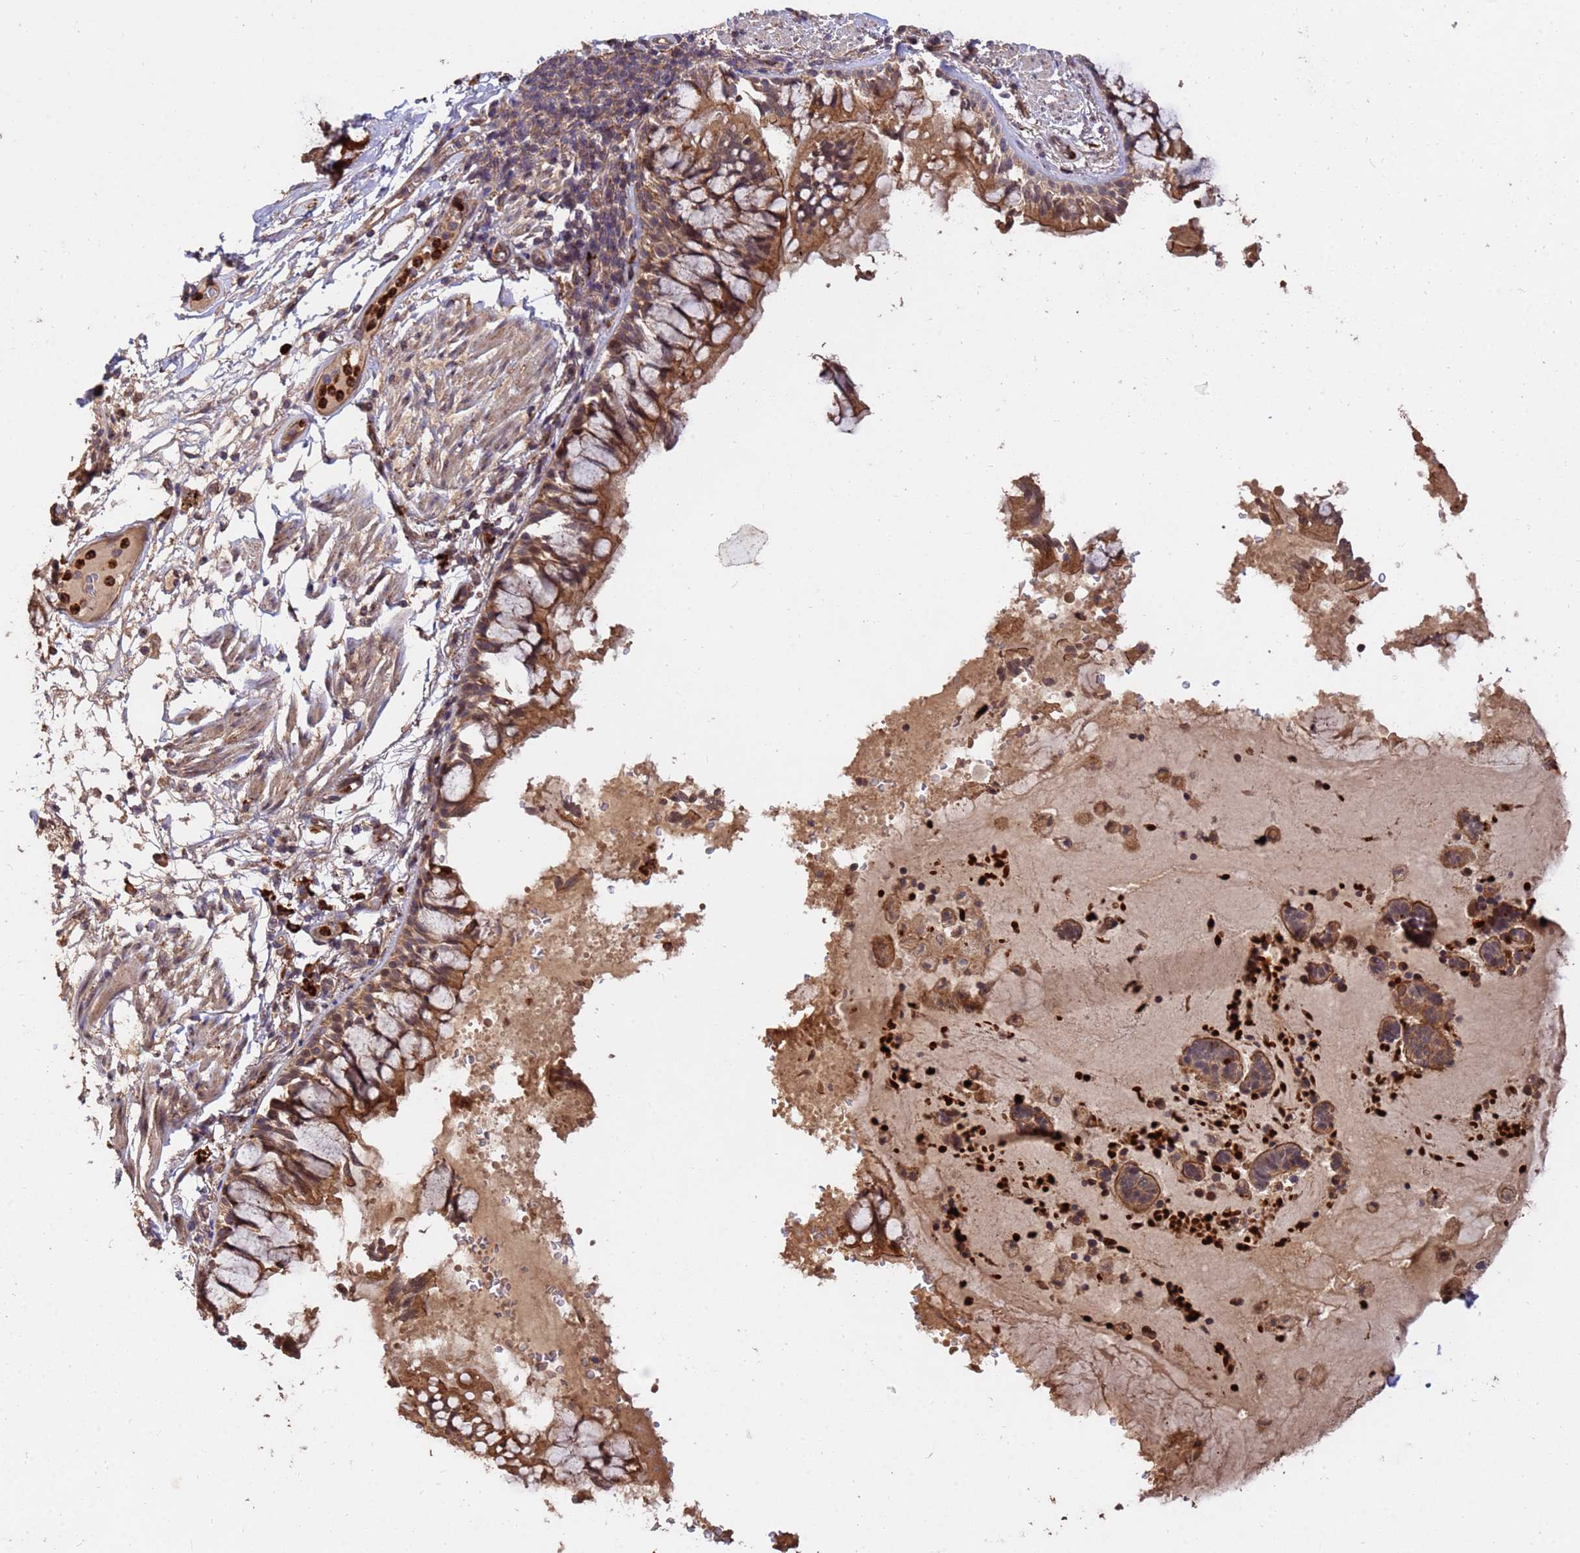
{"staining": {"intensity": "moderate", "quantity": ">75%", "location": "cytoplasmic/membranous,nuclear"}, "tissue": "bronchus", "cell_type": "Respiratory epithelial cells", "image_type": "normal", "snomed": [{"axis": "morphology", "description": "Normal tissue, NOS"}, {"axis": "topography", "description": "Bronchus"}], "caption": "IHC micrograph of normal bronchus stained for a protein (brown), which shows medium levels of moderate cytoplasmic/membranous,nuclear expression in approximately >75% of respiratory epithelial cells.", "gene": "ZNF619", "patient": {"sex": "male", "age": 70}}